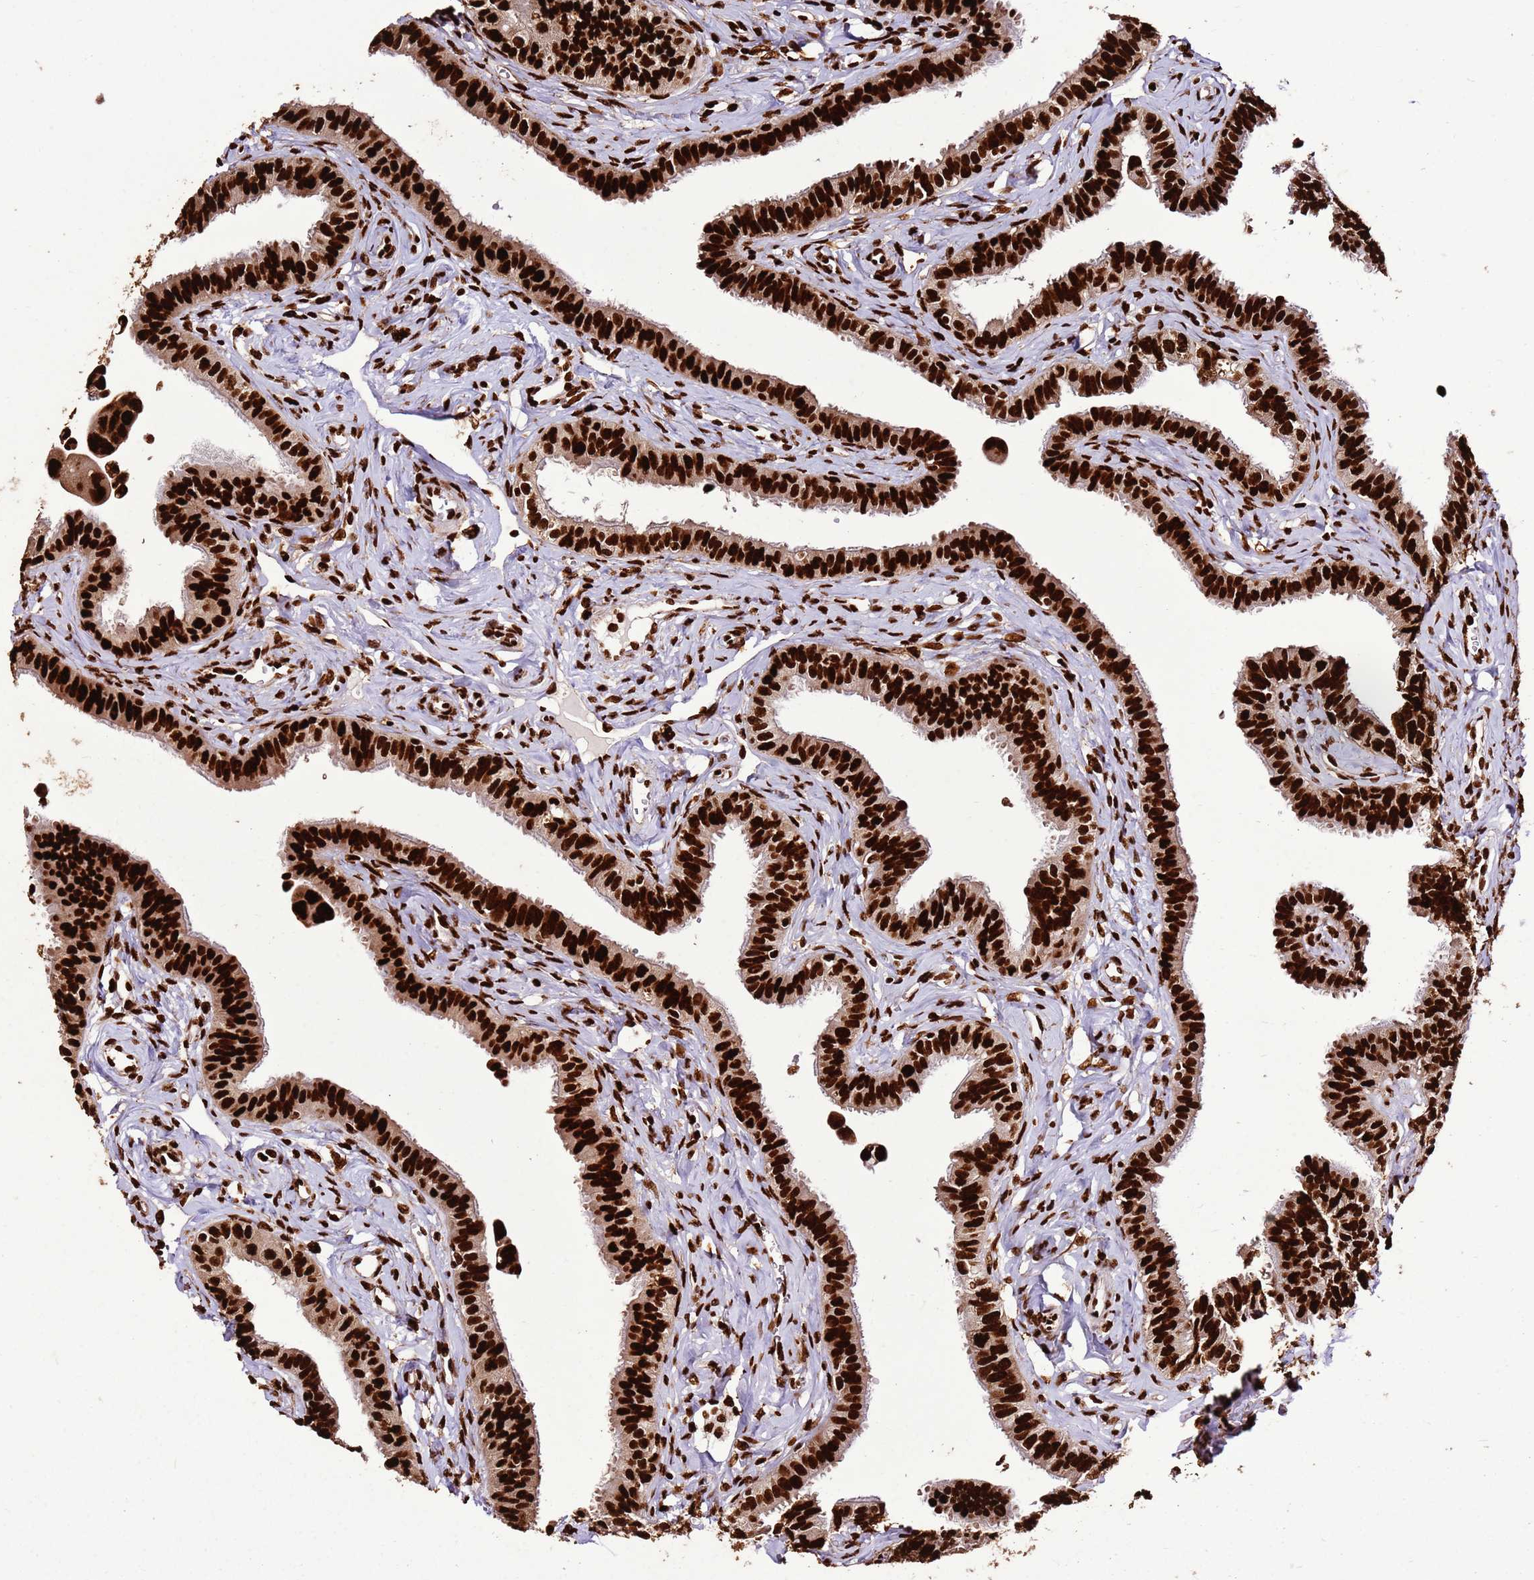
{"staining": {"intensity": "strong", "quantity": ">75%", "location": "nuclear"}, "tissue": "fallopian tube", "cell_type": "Glandular cells", "image_type": "normal", "snomed": [{"axis": "morphology", "description": "Normal tissue, NOS"}, {"axis": "morphology", "description": "Carcinoma, NOS"}, {"axis": "topography", "description": "Fallopian tube"}, {"axis": "topography", "description": "Ovary"}], "caption": "Immunohistochemistry (IHC) image of normal fallopian tube: fallopian tube stained using immunohistochemistry (IHC) reveals high levels of strong protein expression localized specifically in the nuclear of glandular cells, appearing as a nuclear brown color.", "gene": "HNRNPAB", "patient": {"sex": "female", "age": 59}}